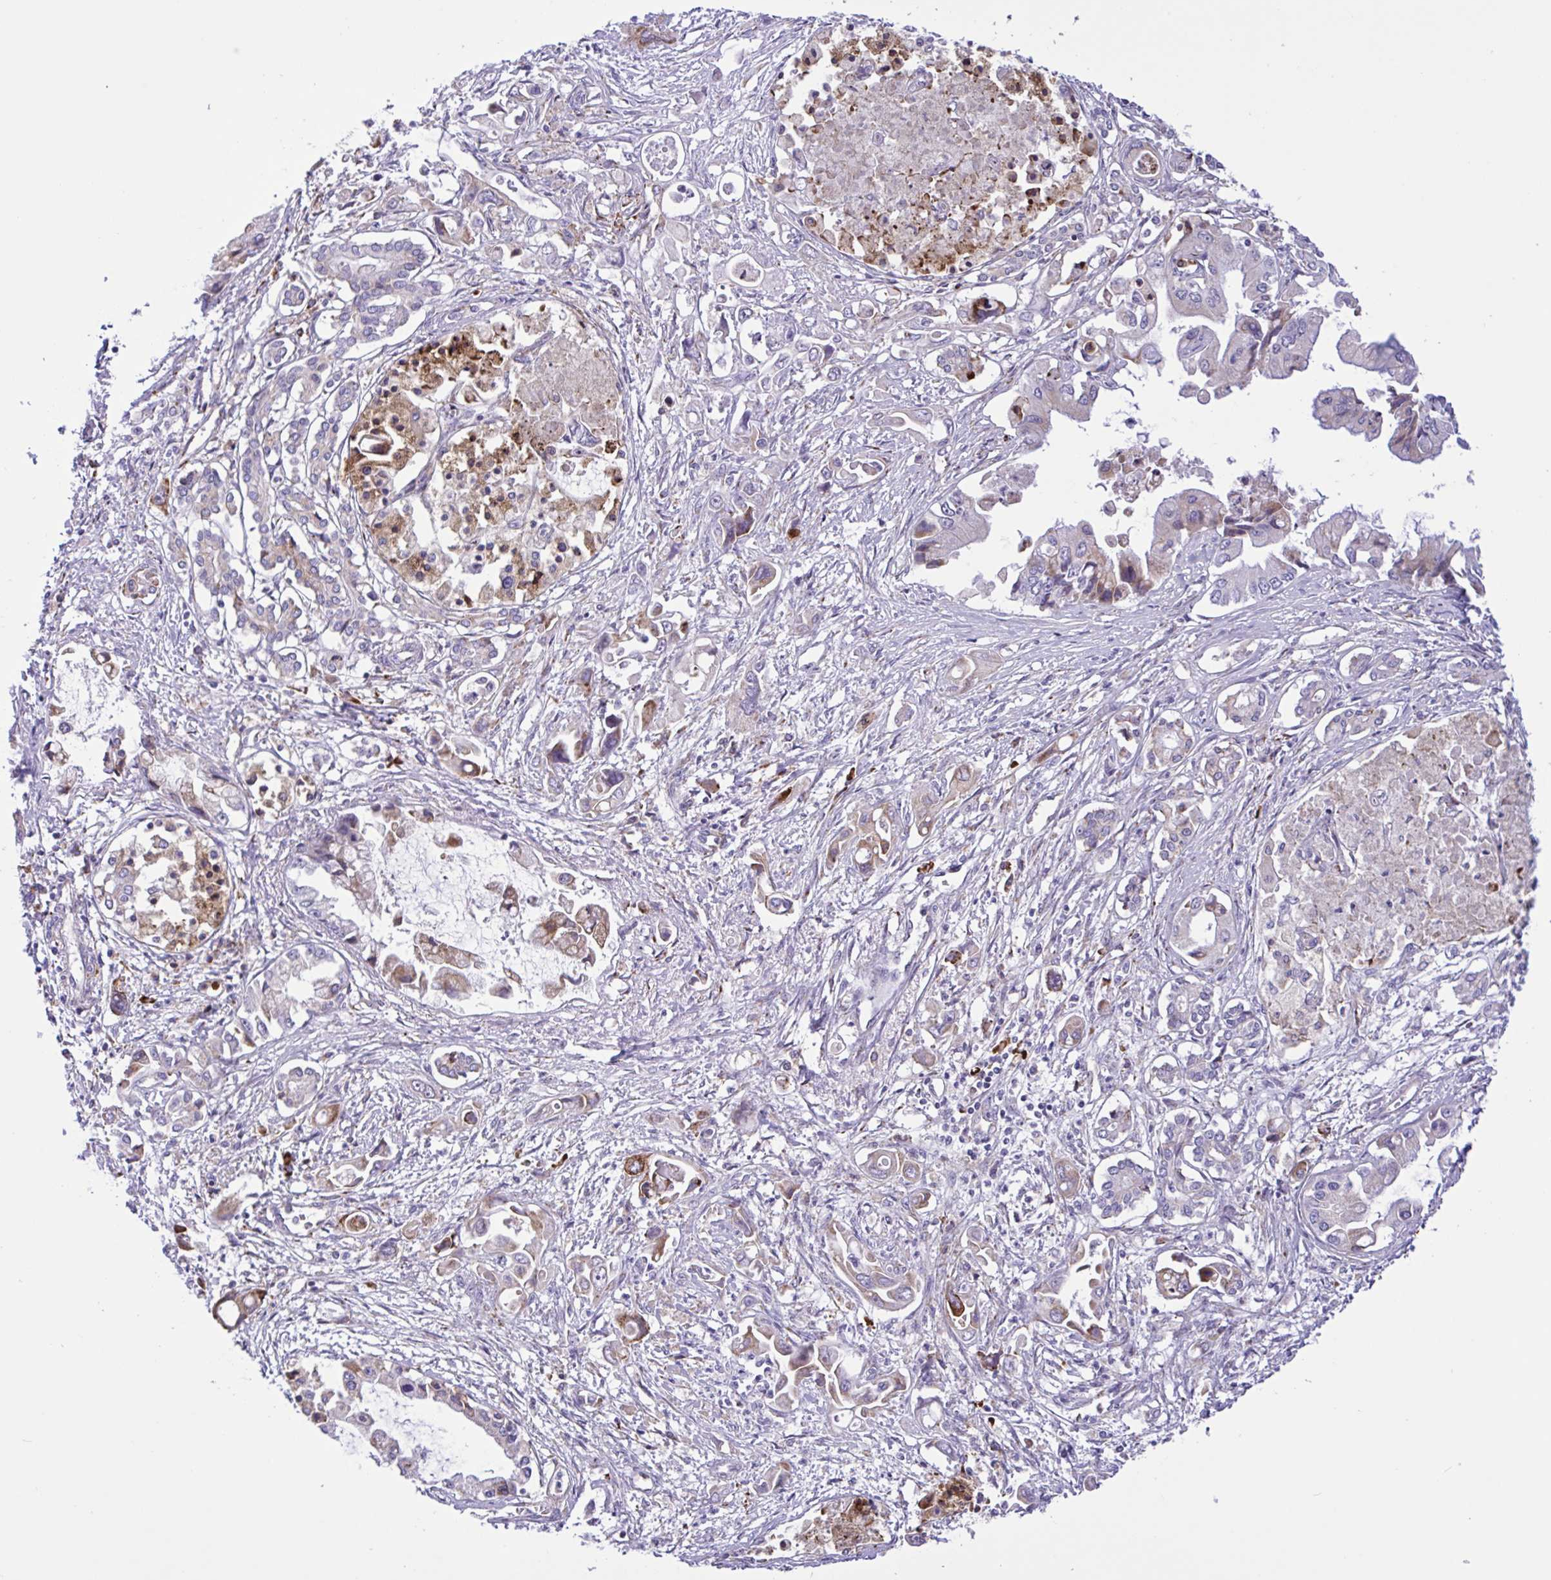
{"staining": {"intensity": "weak", "quantity": "<25%", "location": "cytoplasmic/membranous"}, "tissue": "pancreatic cancer", "cell_type": "Tumor cells", "image_type": "cancer", "snomed": [{"axis": "morphology", "description": "Adenocarcinoma, NOS"}, {"axis": "topography", "description": "Pancreas"}], "caption": "A high-resolution photomicrograph shows immunohistochemistry (IHC) staining of pancreatic cancer, which reveals no significant positivity in tumor cells.", "gene": "DSC3", "patient": {"sex": "male", "age": 84}}